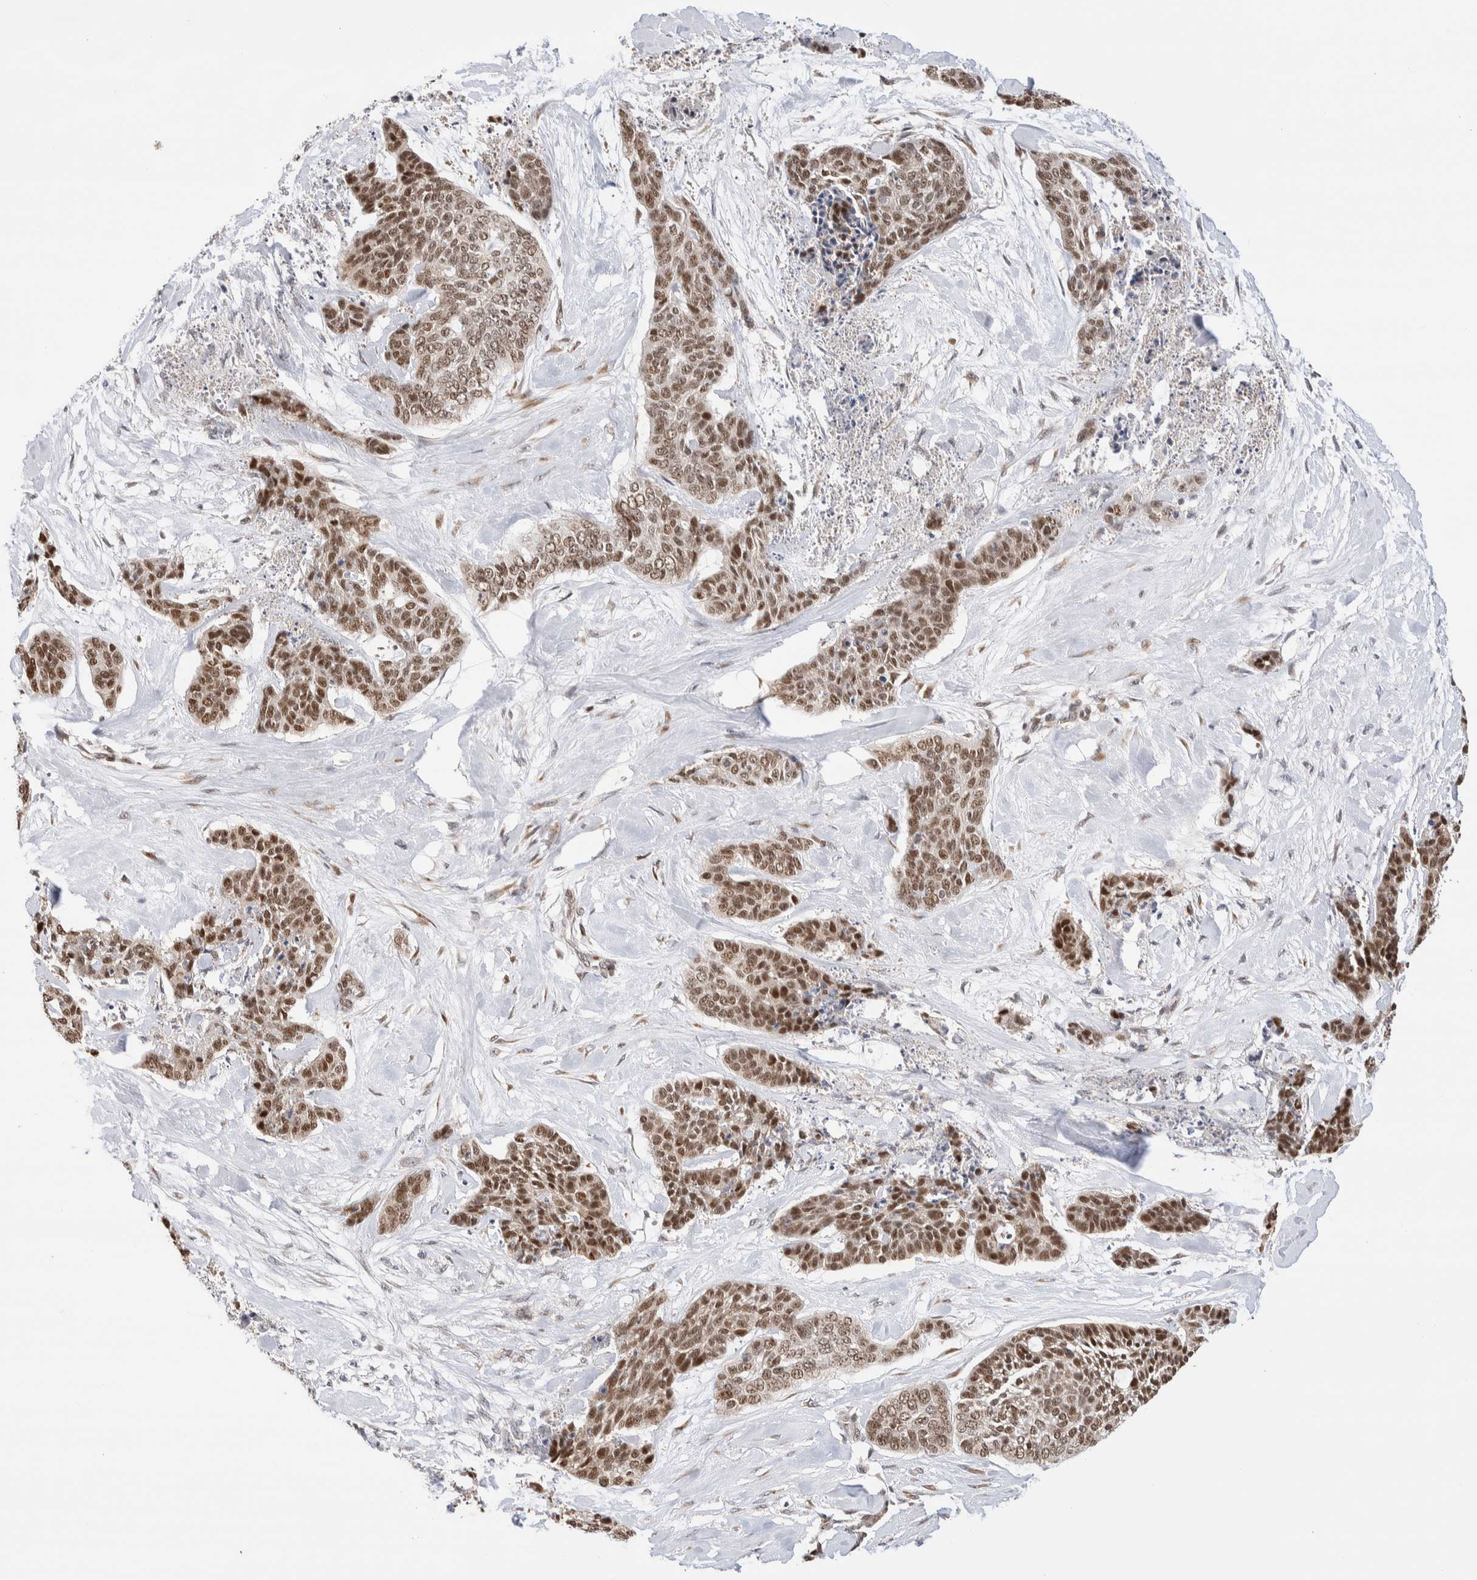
{"staining": {"intensity": "weak", "quantity": ">75%", "location": "cytoplasmic/membranous,nuclear"}, "tissue": "skin cancer", "cell_type": "Tumor cells", "image_type": "cancer", "snomed": [{"axis": "morphology", "description": "Basal cell carcinoma"}, {"axis": "topography", "description": "Skin"}], "caption": "DAB immunohistochemical staining of skin basal cell carcinoma reveals weak cytoplasmic/membranous and nuclear protein expression in about >75% of tumor cells.", "gene": "NSMAF", "patient": {"sex": "female", "age": 64}}